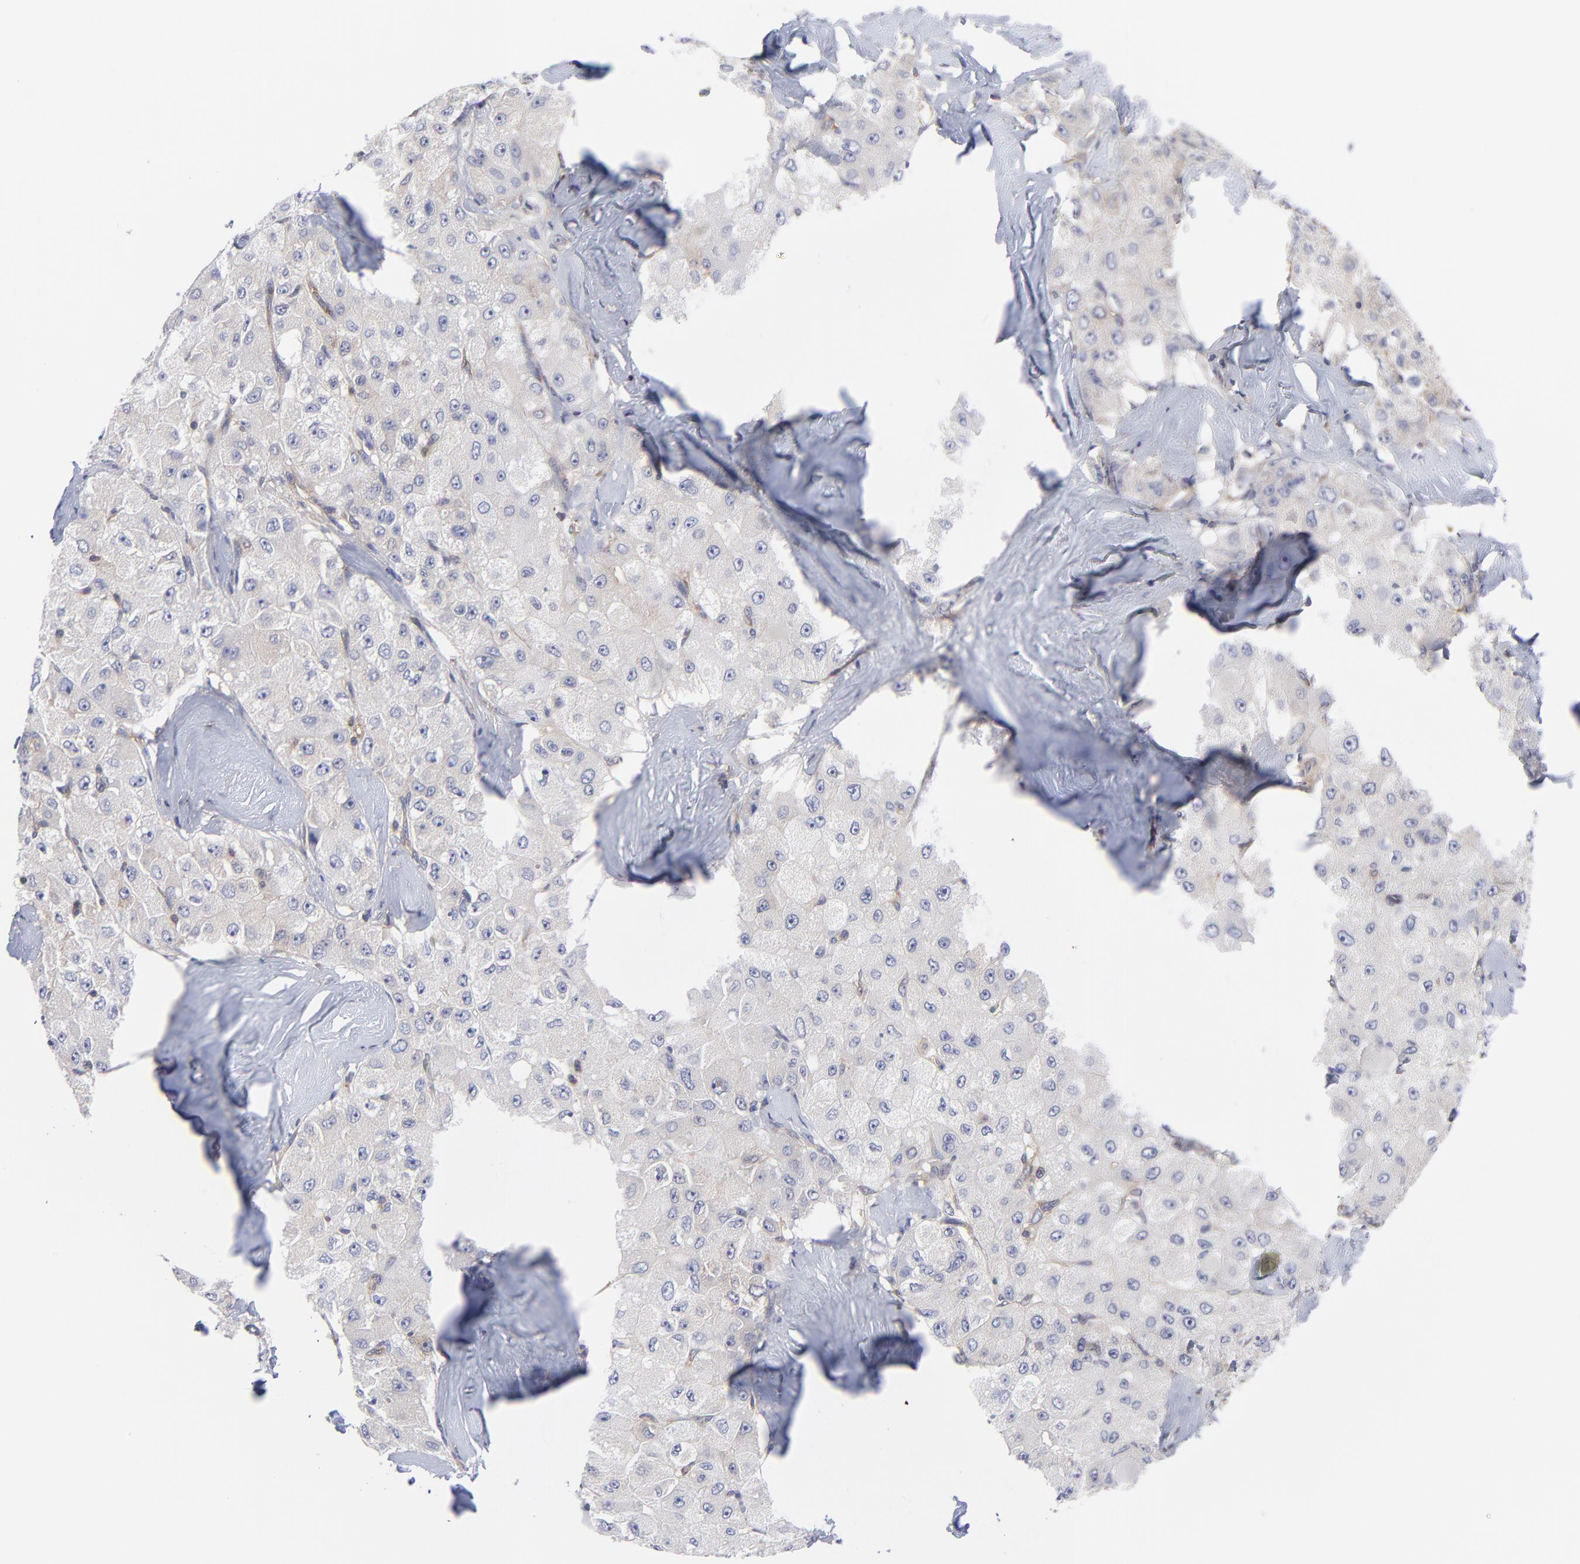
{"staining": {"intensity": "negative", "quantity": "none", "location": "none"}, "tissue": "liver cancer", "cell_type": "Tumor cells", "image_type": "cancer", "snomed": [{"axis": "morphology", "description": "Carcinoma, Hepatocellular, NOS"}, {"axis": "topography", "description": "Liver"}], "caption": "This is an immunohistochemistry photomicrograph of human liver cancer. There is no positivity in tumor cells.", "gene": "NFKBIA", "patient": {"sex": "male", "age": 80}}